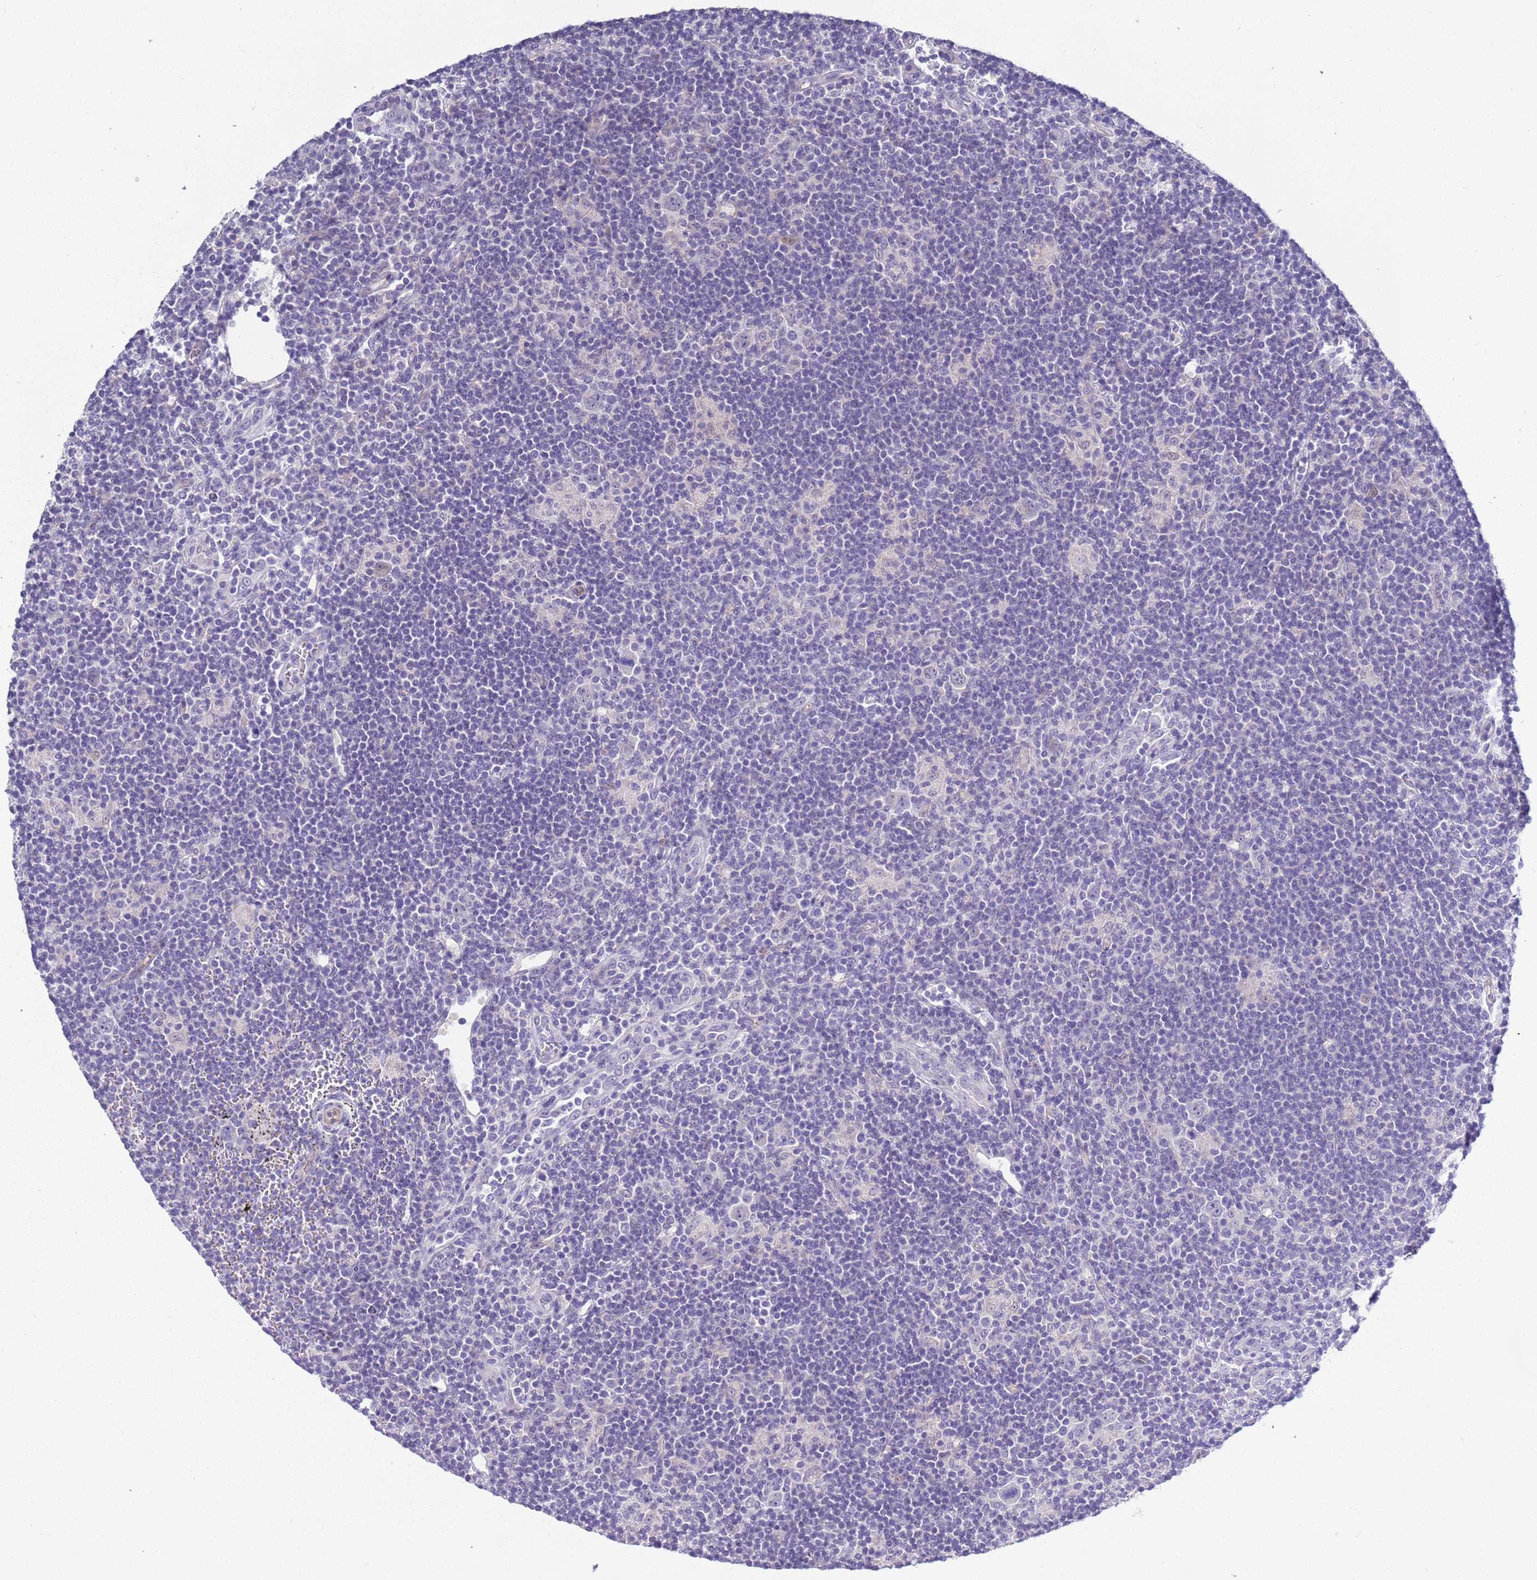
{"staining": {"intensity": "negative", "quantity": "none", "location": "none"}, "tissue": "lymphoma", "cell_type": "Tumor cells", "image_type": "cancer", "snomed": [{"axis": "morphology", "description": "Hodgkin's disease, NOS"}, {"axis": "topography", "description": "Lymph node"}], "caption": "The micrograph shows no staining of tumor cells in lymphoma.", "gene": "BRMS1L", "patient": {"sex": "female", "age": 57}}